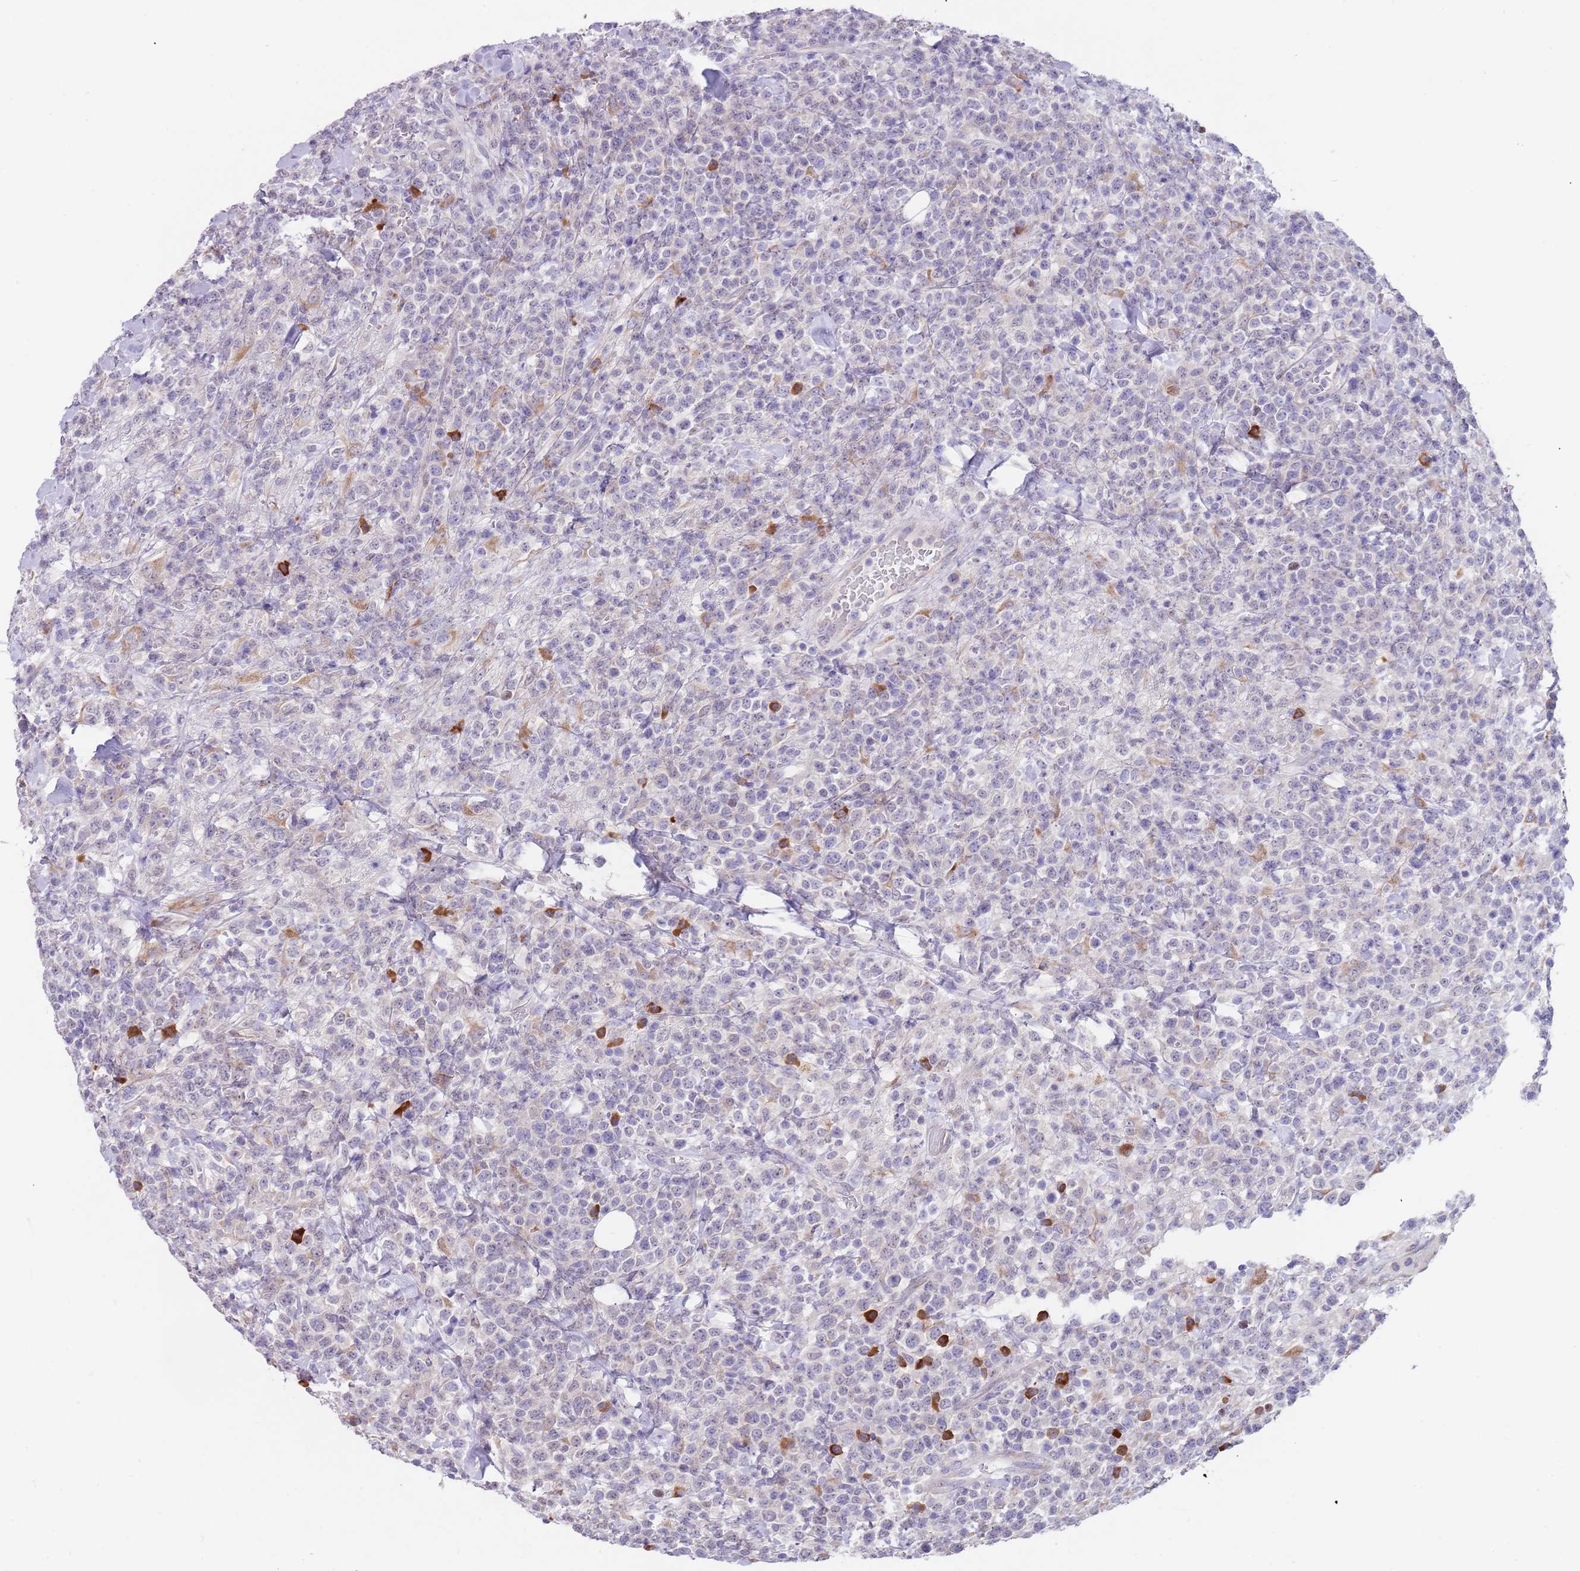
{"staining": {"intensity": "negative", "quantity": "none", "location": "none"}, "tissue": "lymphoma", "cell_type": "Tumor cells", "image_type": "cancer", "snomed": [{"axis": "morphology", "description": "Malignant lymphoma, non-Hodgkin's type, High grade"}, {"axis": "topography", "description": "Colon"}], "caption": "The image demonstrates no significant expression in tumor cells of lymphoma.", "gene": "TNRC6C", "patient": {"sex": "female", "age": 53}}